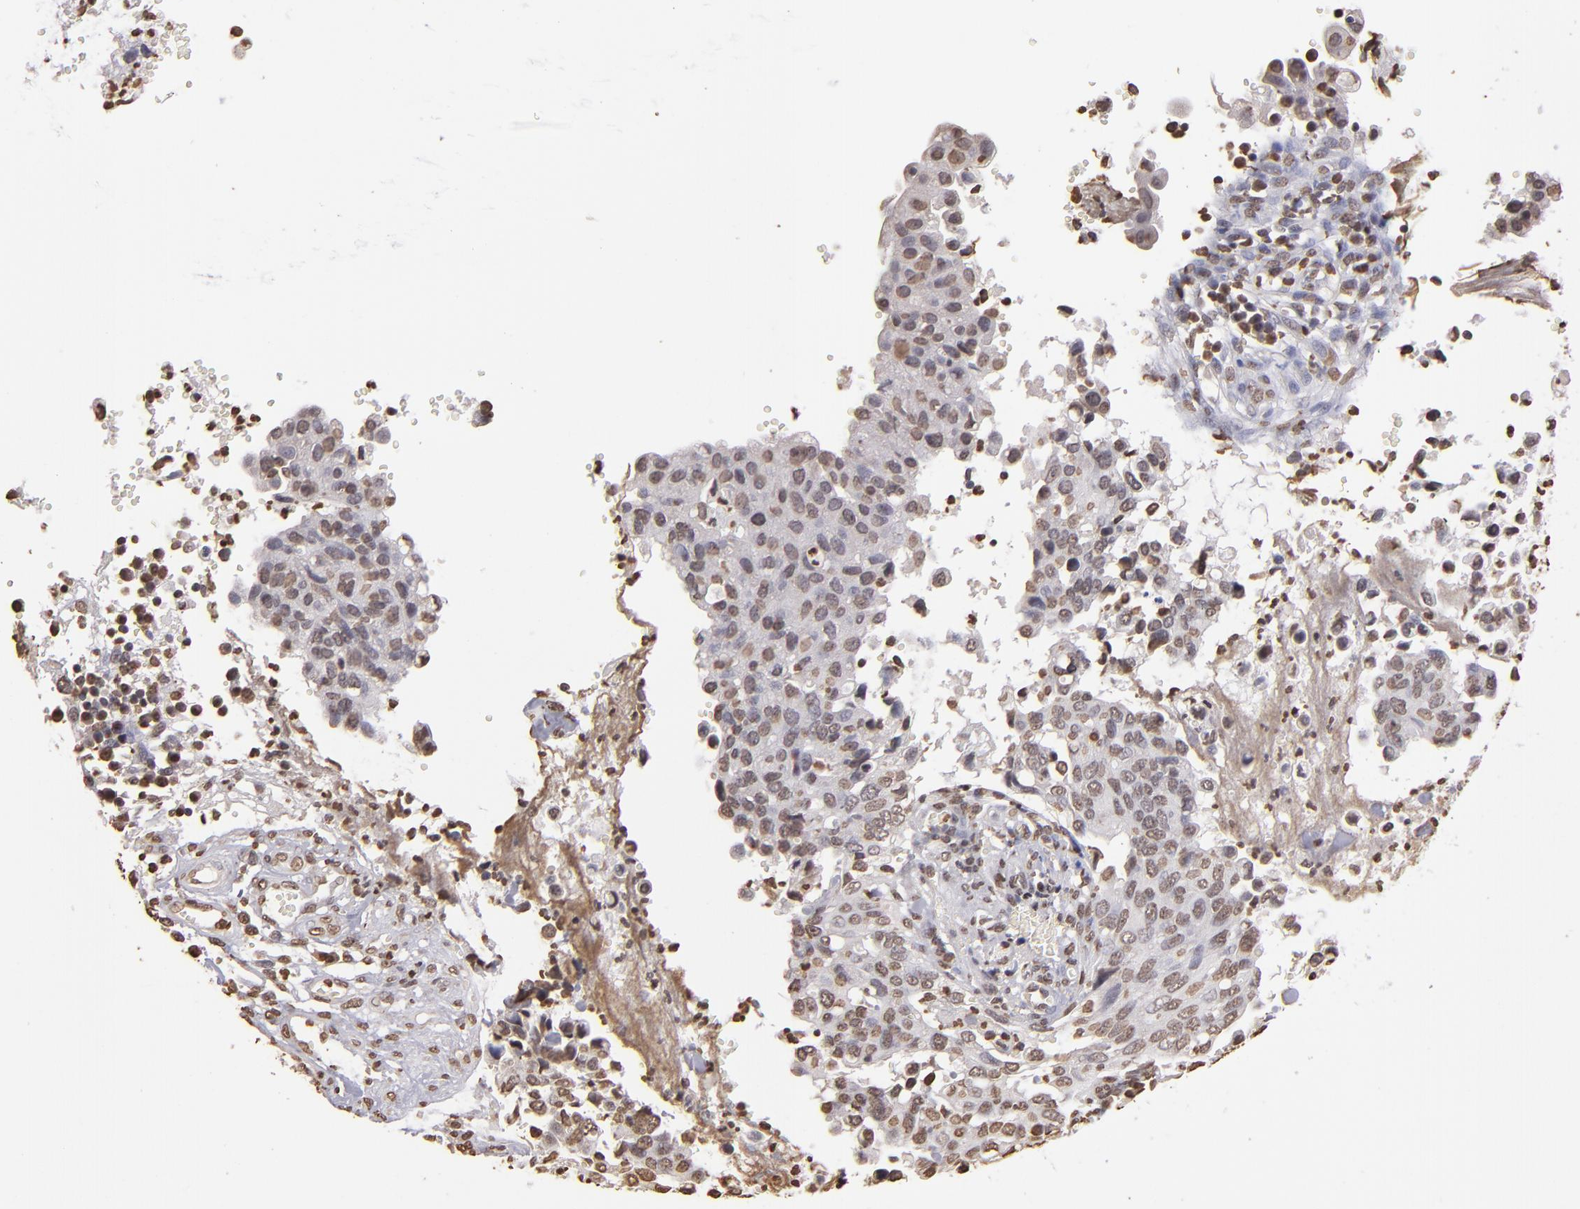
{"staining": {"intensity": "weak", "quantity": "25%-75%", "location": "nuclear"}, "tissue": "cervical cancer", "cell_type": "Tumor cells", "image_type": "cancer", "snomed": [{"axis": "morphology", "description": "Normal tissue, NOS"}, {"axis": "morphology", "description": "Squamous cell carcinoma, NOS"}, {"axis": "topography", "description": "Cervix"}], "caption": "Immunohistochemical staining of cervical cancer exhibits low levels of weak nuclear protein staining in about 25%-75% of tumor cells. (brown staining indicates protein expression, while blue staining denotes nuclei).", "gene": "LBX1", "patient": {"sex": "female", "age": 45}}